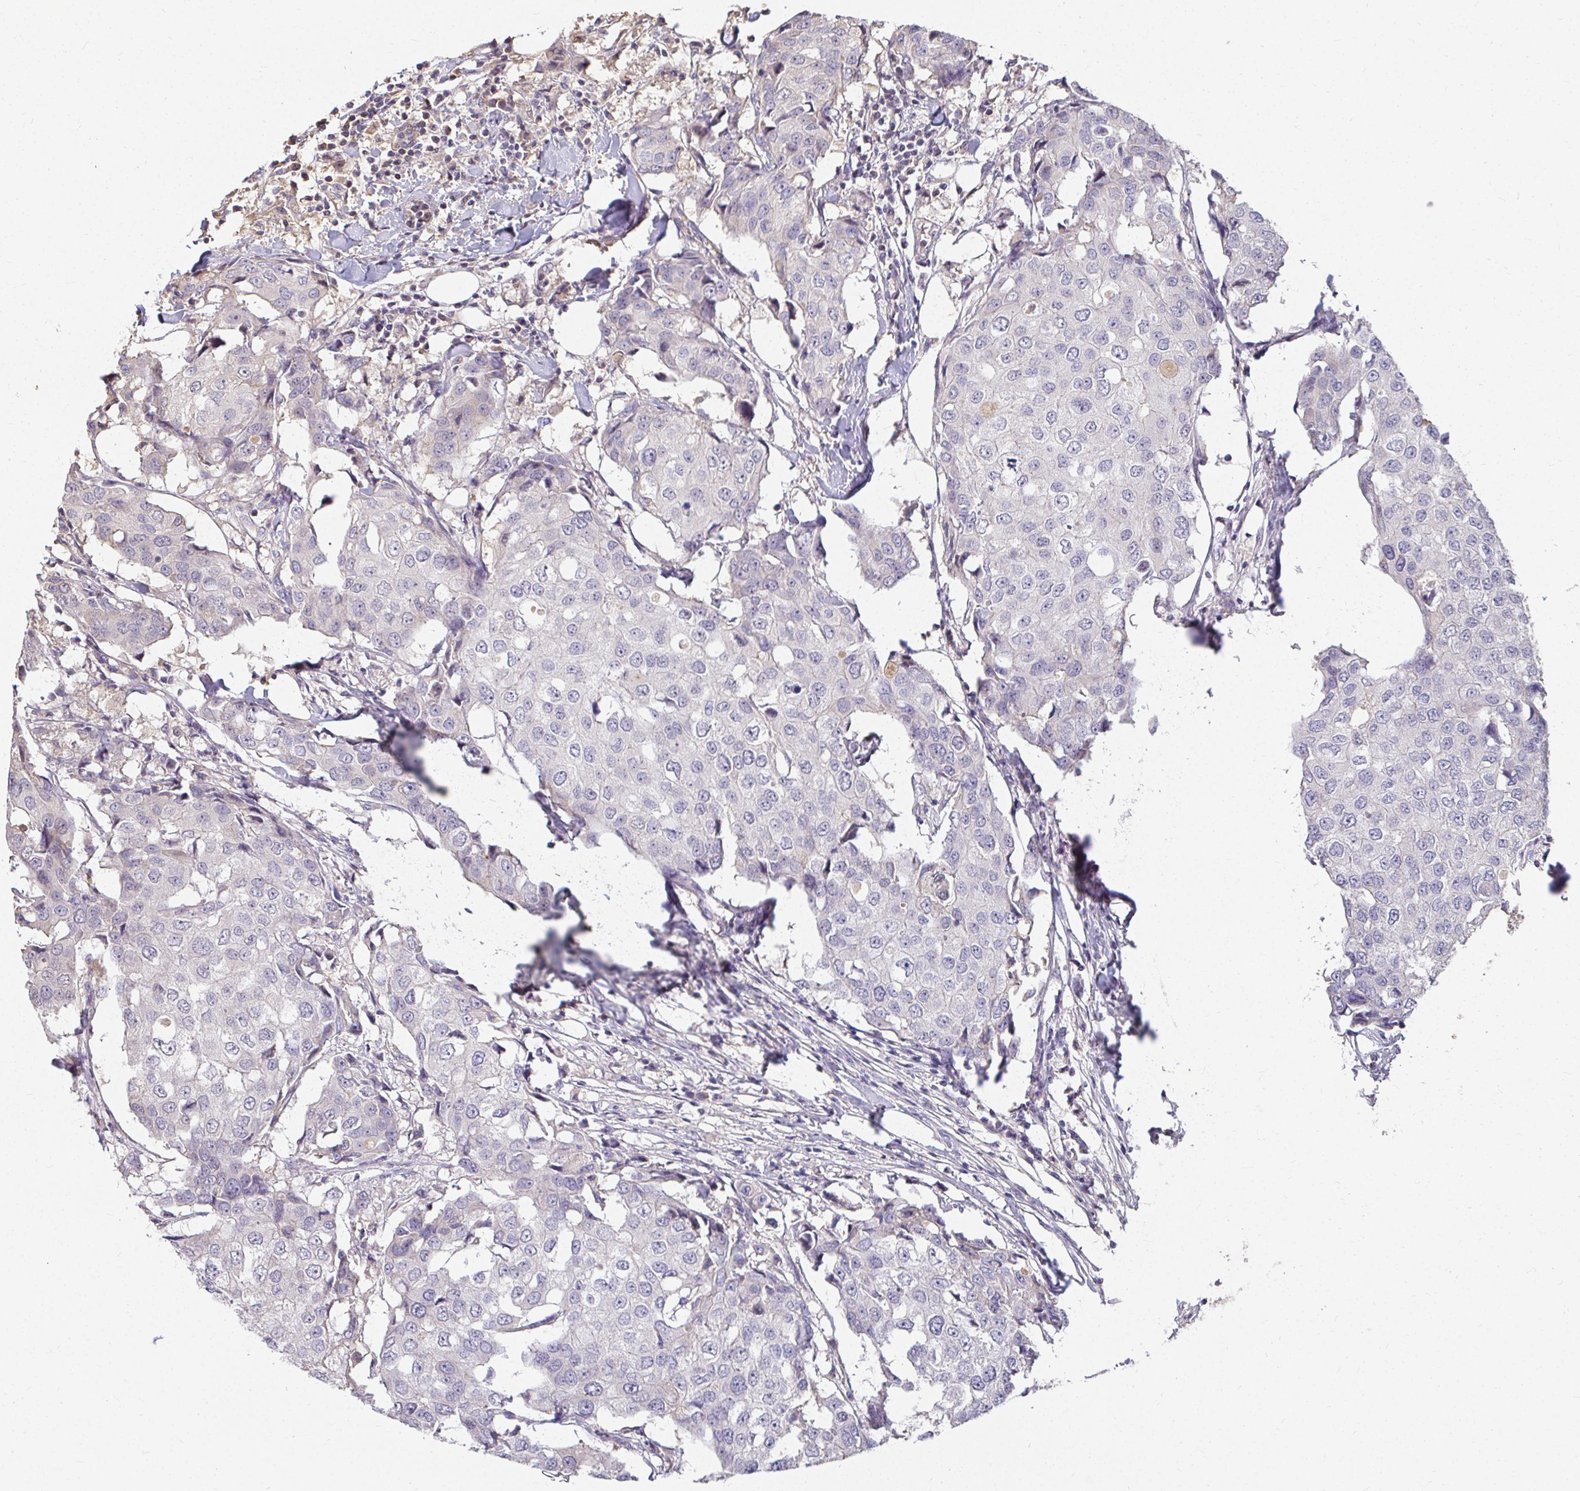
{"staining": {"intensity": "negative", "quantity": "none", "location": "none"}, "tissue": "breast cancer", "cell_type": "Tumor cells", "image_type": "cancer", "snomed": [{"axis": "morphology", "description": "Duct carcinoma"}, {"axis": "topography", "description": "Breast"}], "caption": "IHC micrograph of human breast invasive ductal carcinoma stained for a protein (brown), which shows no staining in tumor cells.", "gene": "LOXL4", "patient": {"sex": "female", "age": 27}}